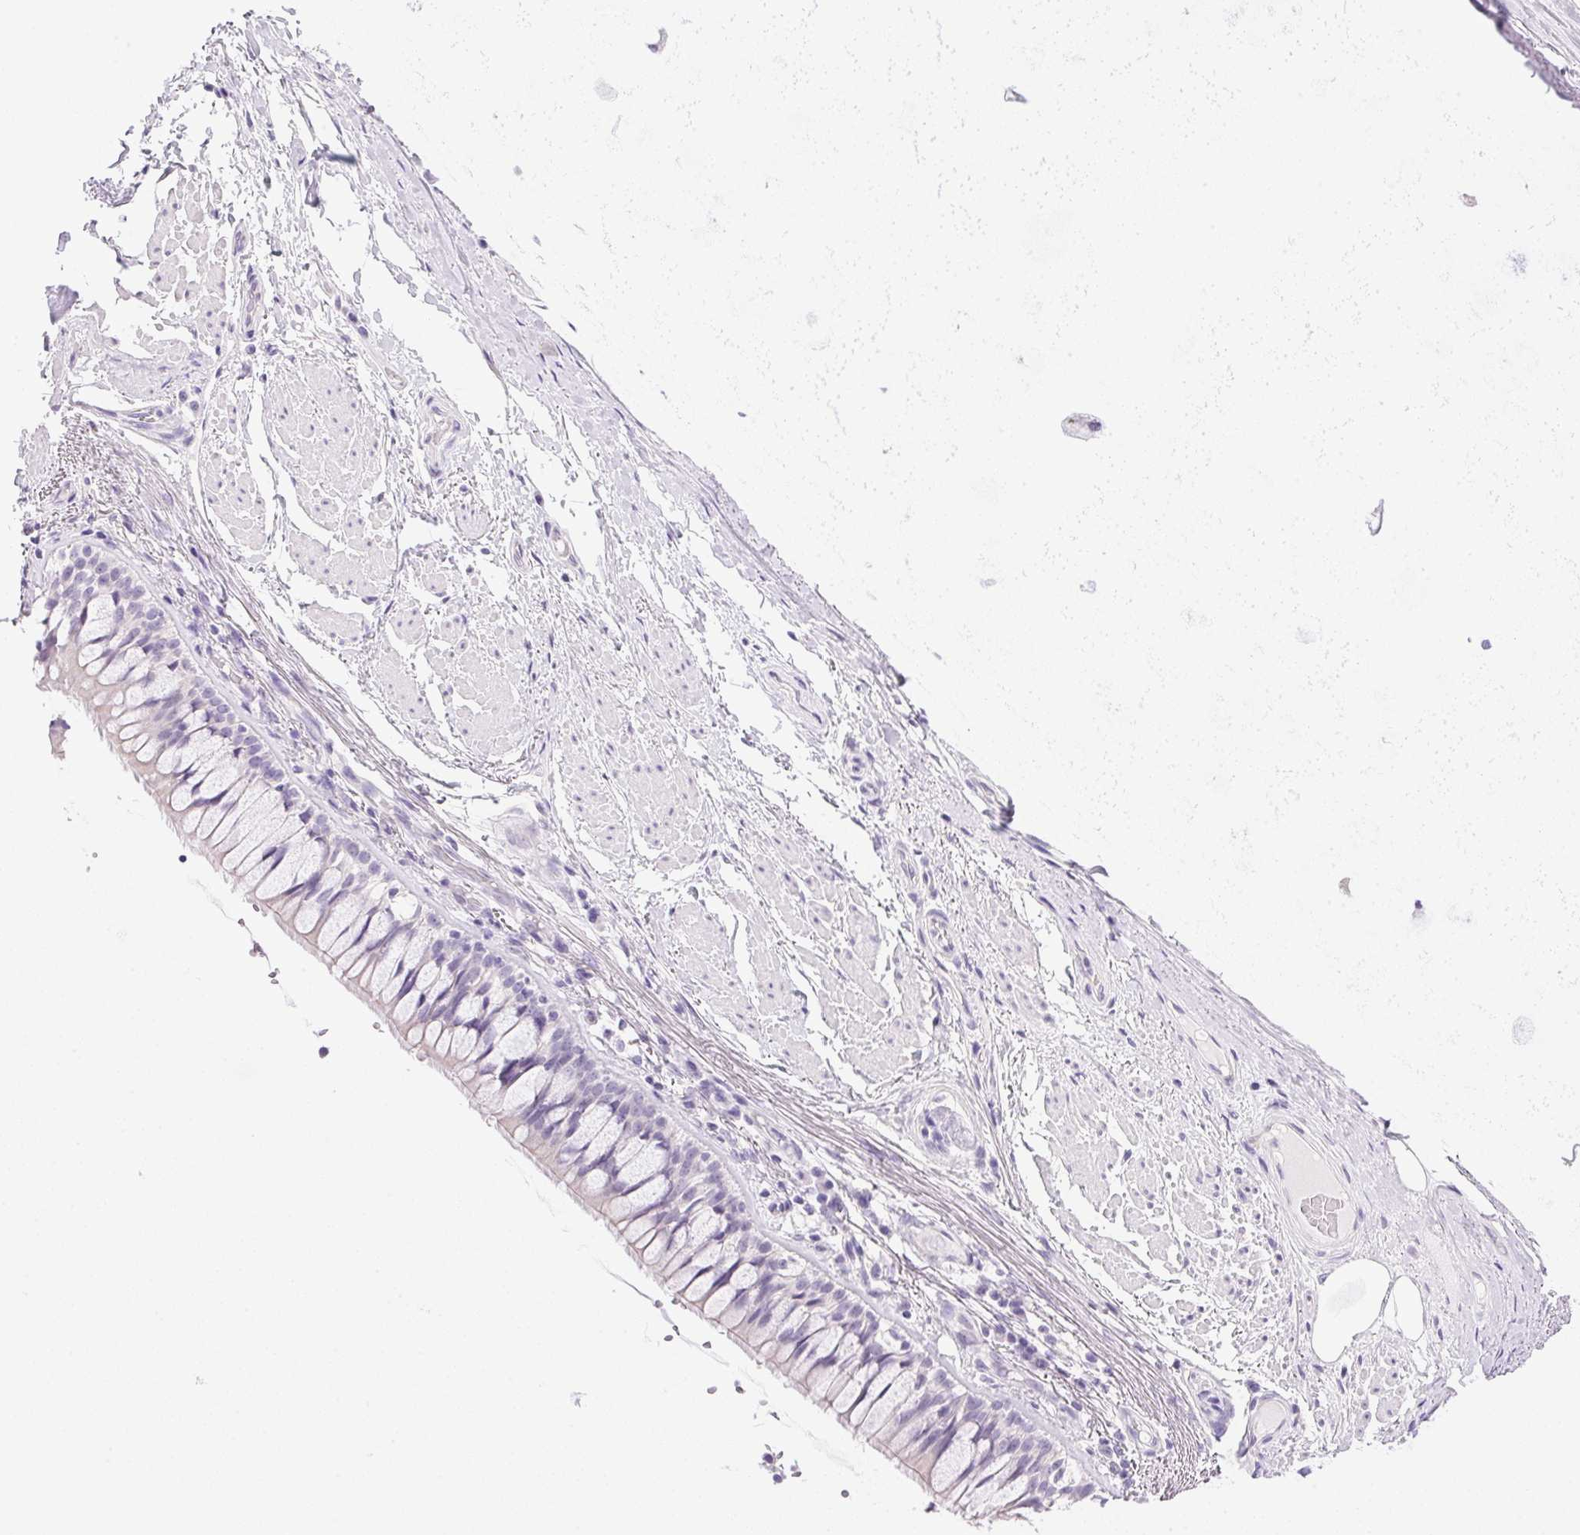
{"staining": {"intensity": "negative", "quantity": "none", "location": "none"}, "tissue": "adipose tissue", "cell_type": "Adipocytes", "image_type": "normal", "snomed": [{"axis": "morphology", "description": "Normal tissue, NOS"}, {"axis": "topography", "description": "Cartilage tissue"}, {"axis": "topography", "description": "Bronchus"}], "caption": "This is an immunohistochemistry micrograph of normal adipose tissue. There is no staining in adipocytes.", "gene": "ATP6V0A4", "patient": {"sex": "male", "age": 64}}